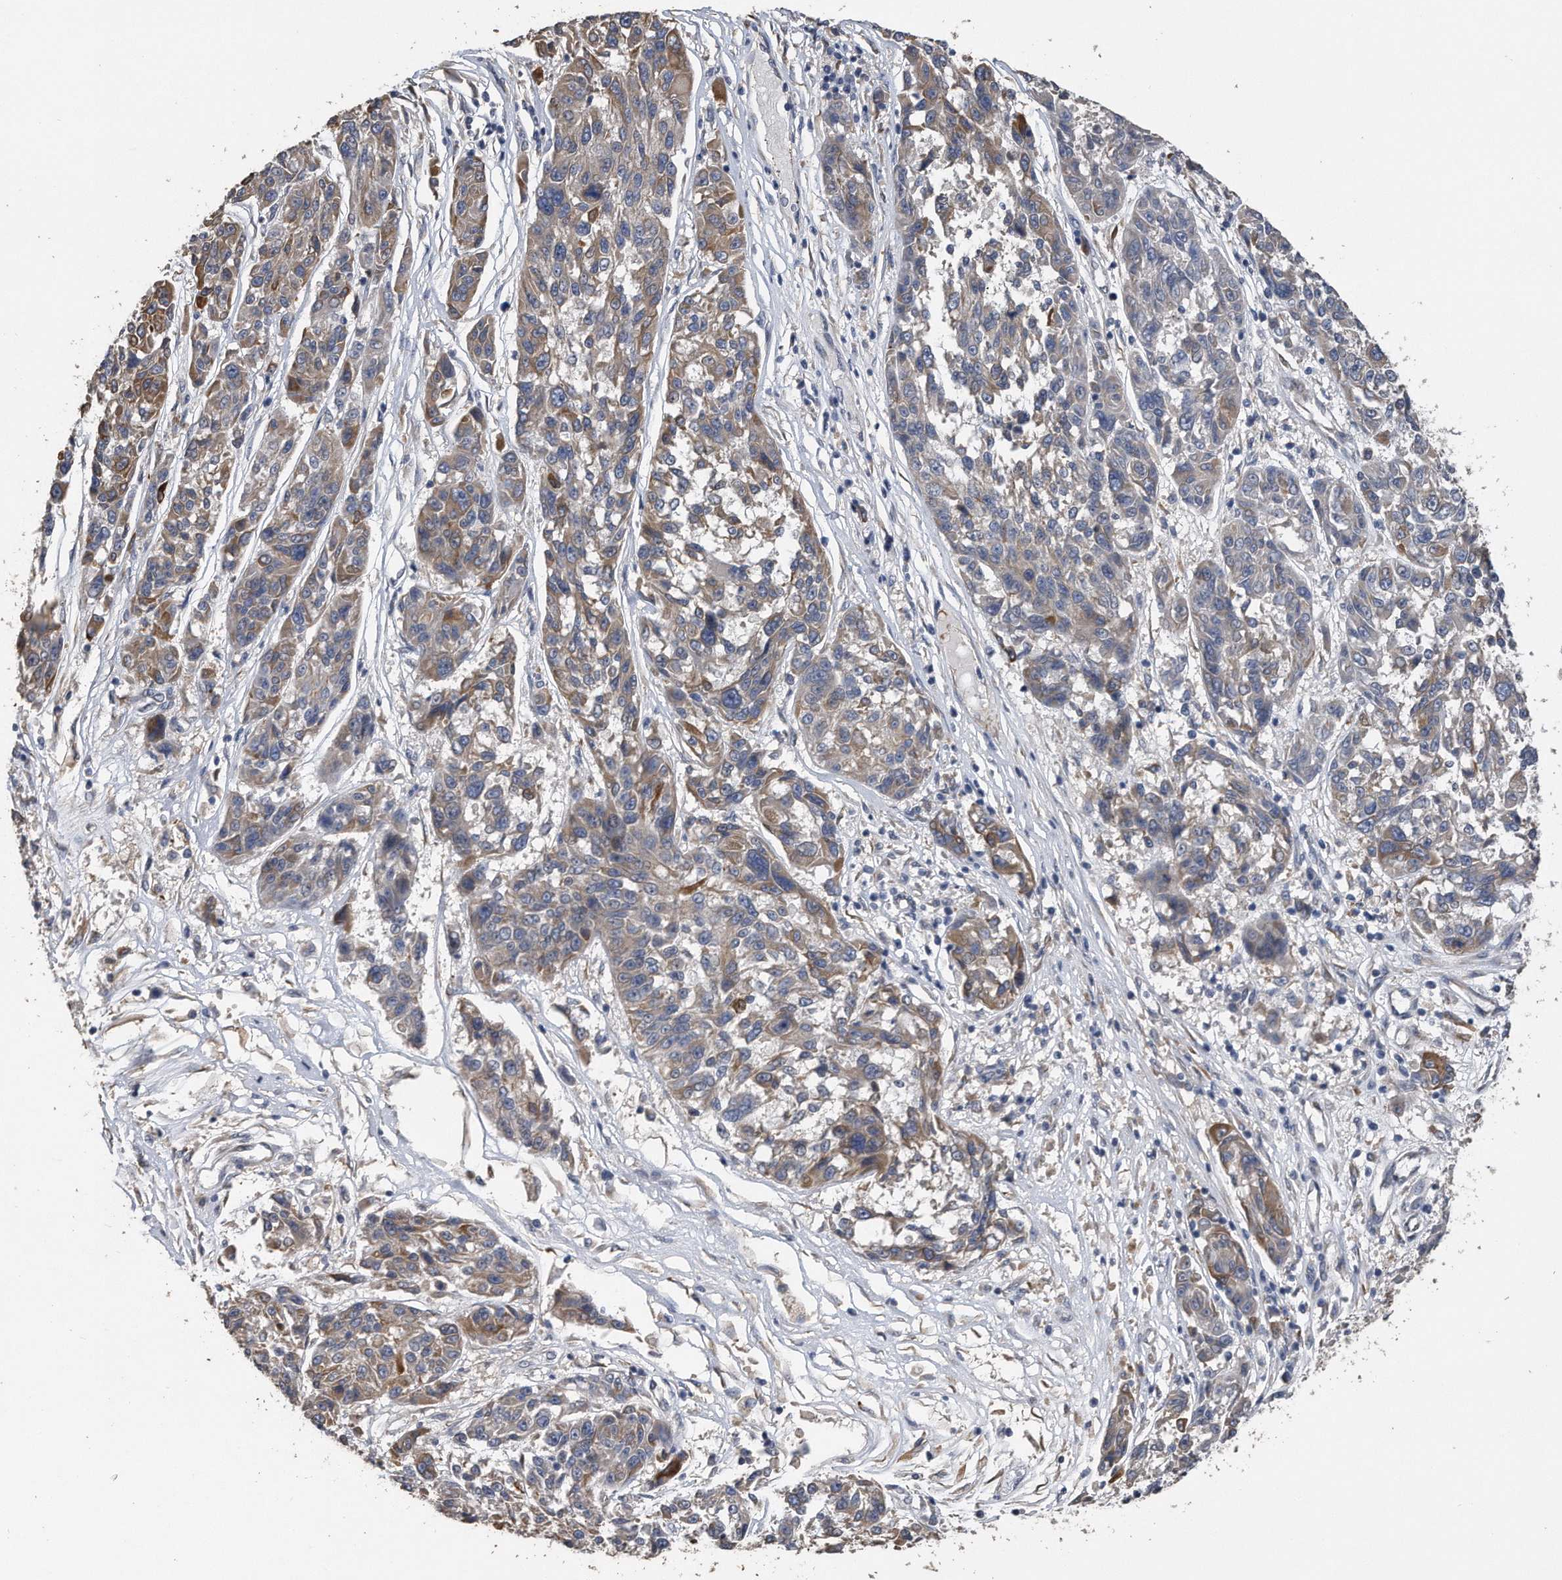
{"staining": {"intensity": "moderate", "quantity": "25%-75%", "location": "cytoplasmic/membranous"}, "tissue": "melanoma", "cell_type": "Tumor cells", "image_type": "cancer", "snomed": [{"axis": "morphology", "description": "Malignant melanoma, NOS"}, {"axis": "topography", "description": "Skin"}], "caption": "An immunohistochemistry photomicrograph of neoplastic tissue is shown. Protein staining in brown labels moderate cytoplasmic/membranous positivity in malignant melanoma within tumor cells.", "gene": "PCLO", "patient": {"sex": "male", "age": 53}}